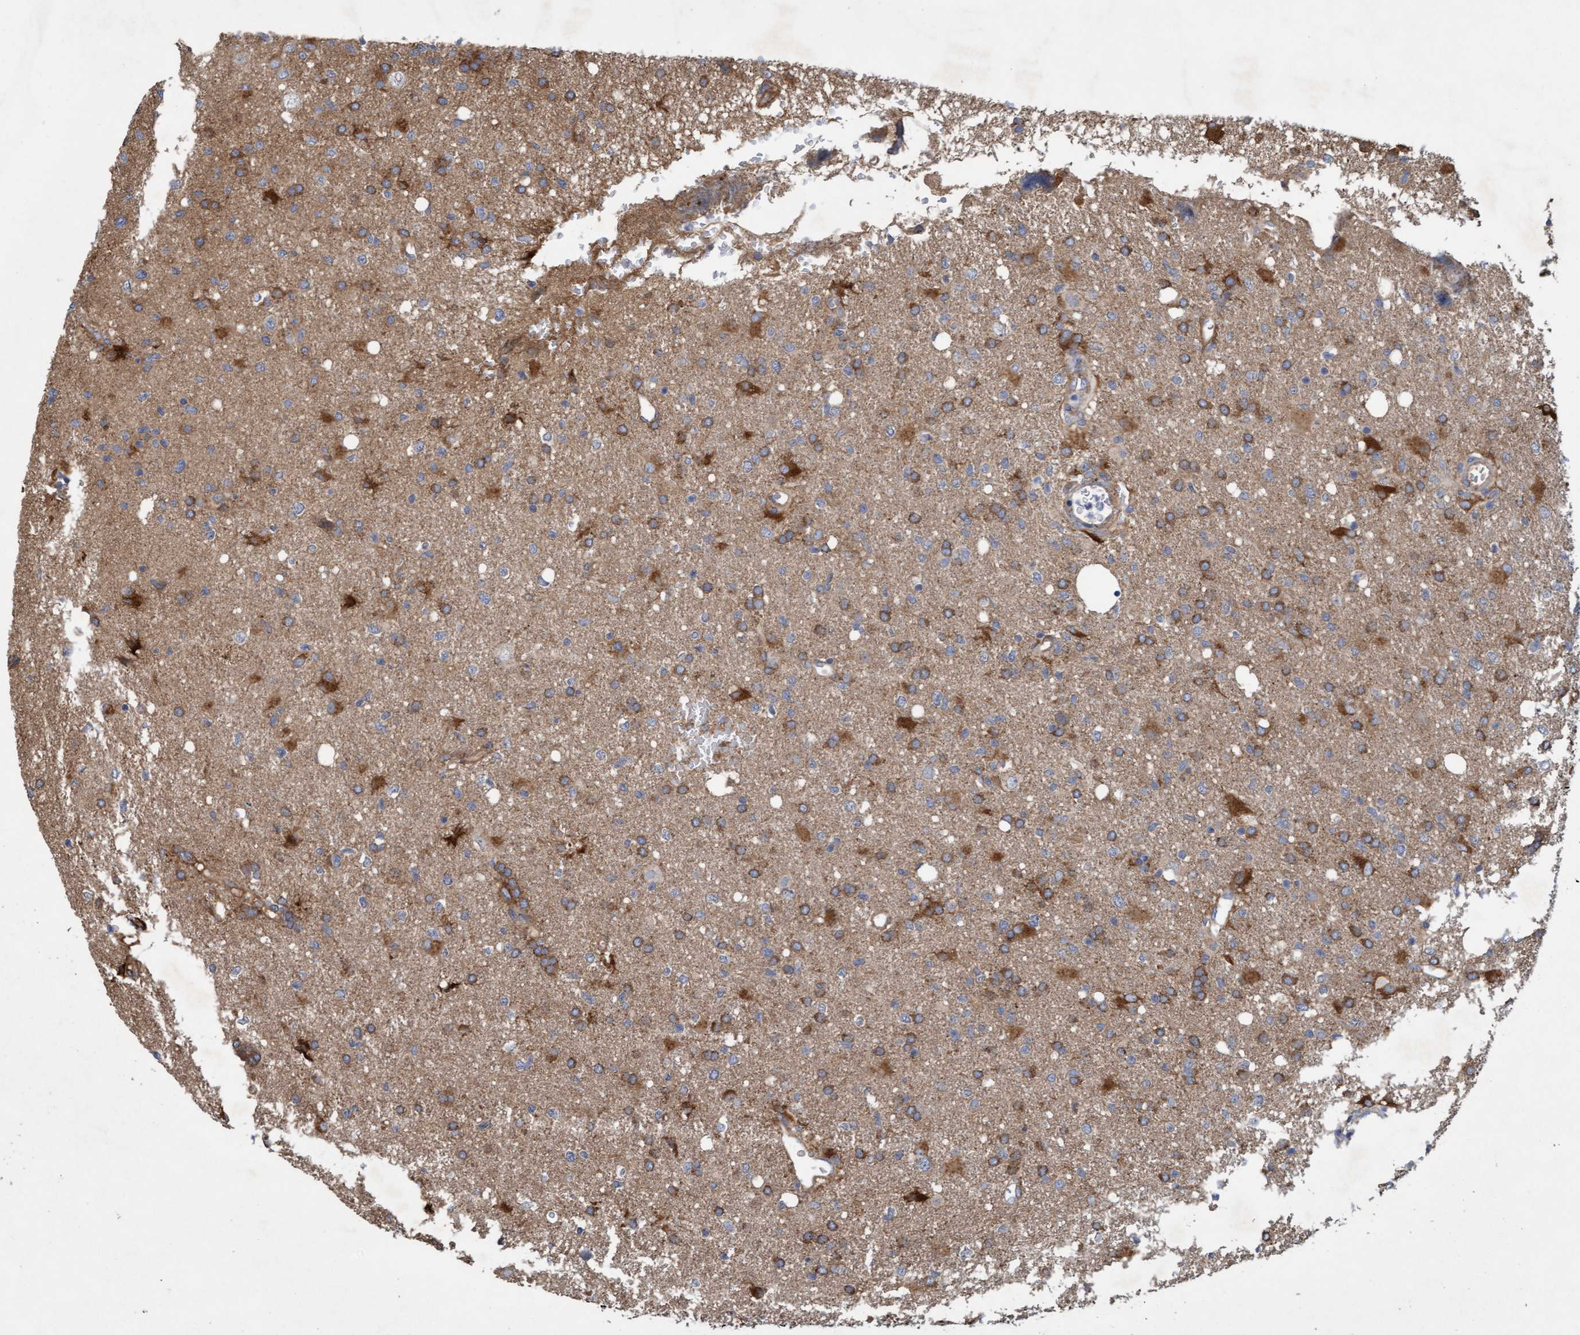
{"staining": {"intensity": "moderate", "quantity": "25%-75%", "location": "cytoplasmic/membranous"}, "tissue": "glioma", "cell_type": "Tumor cells", "image_type": "cancer", "snomed": [{"axis": "morphology", "description": "Glioma, malignant, High grade"}, {"axis": "topography", "description": "Brain"}], "caption": "DAB (3,3'-diaminobenzidine) immunohistochemical staining of glioma reveals moderate cytoplasmic/membranous protein positivity in about 25%-75% of tumor cells.", "gene": "DDHD2", "patient": {"sex": "female", "age": 57}}